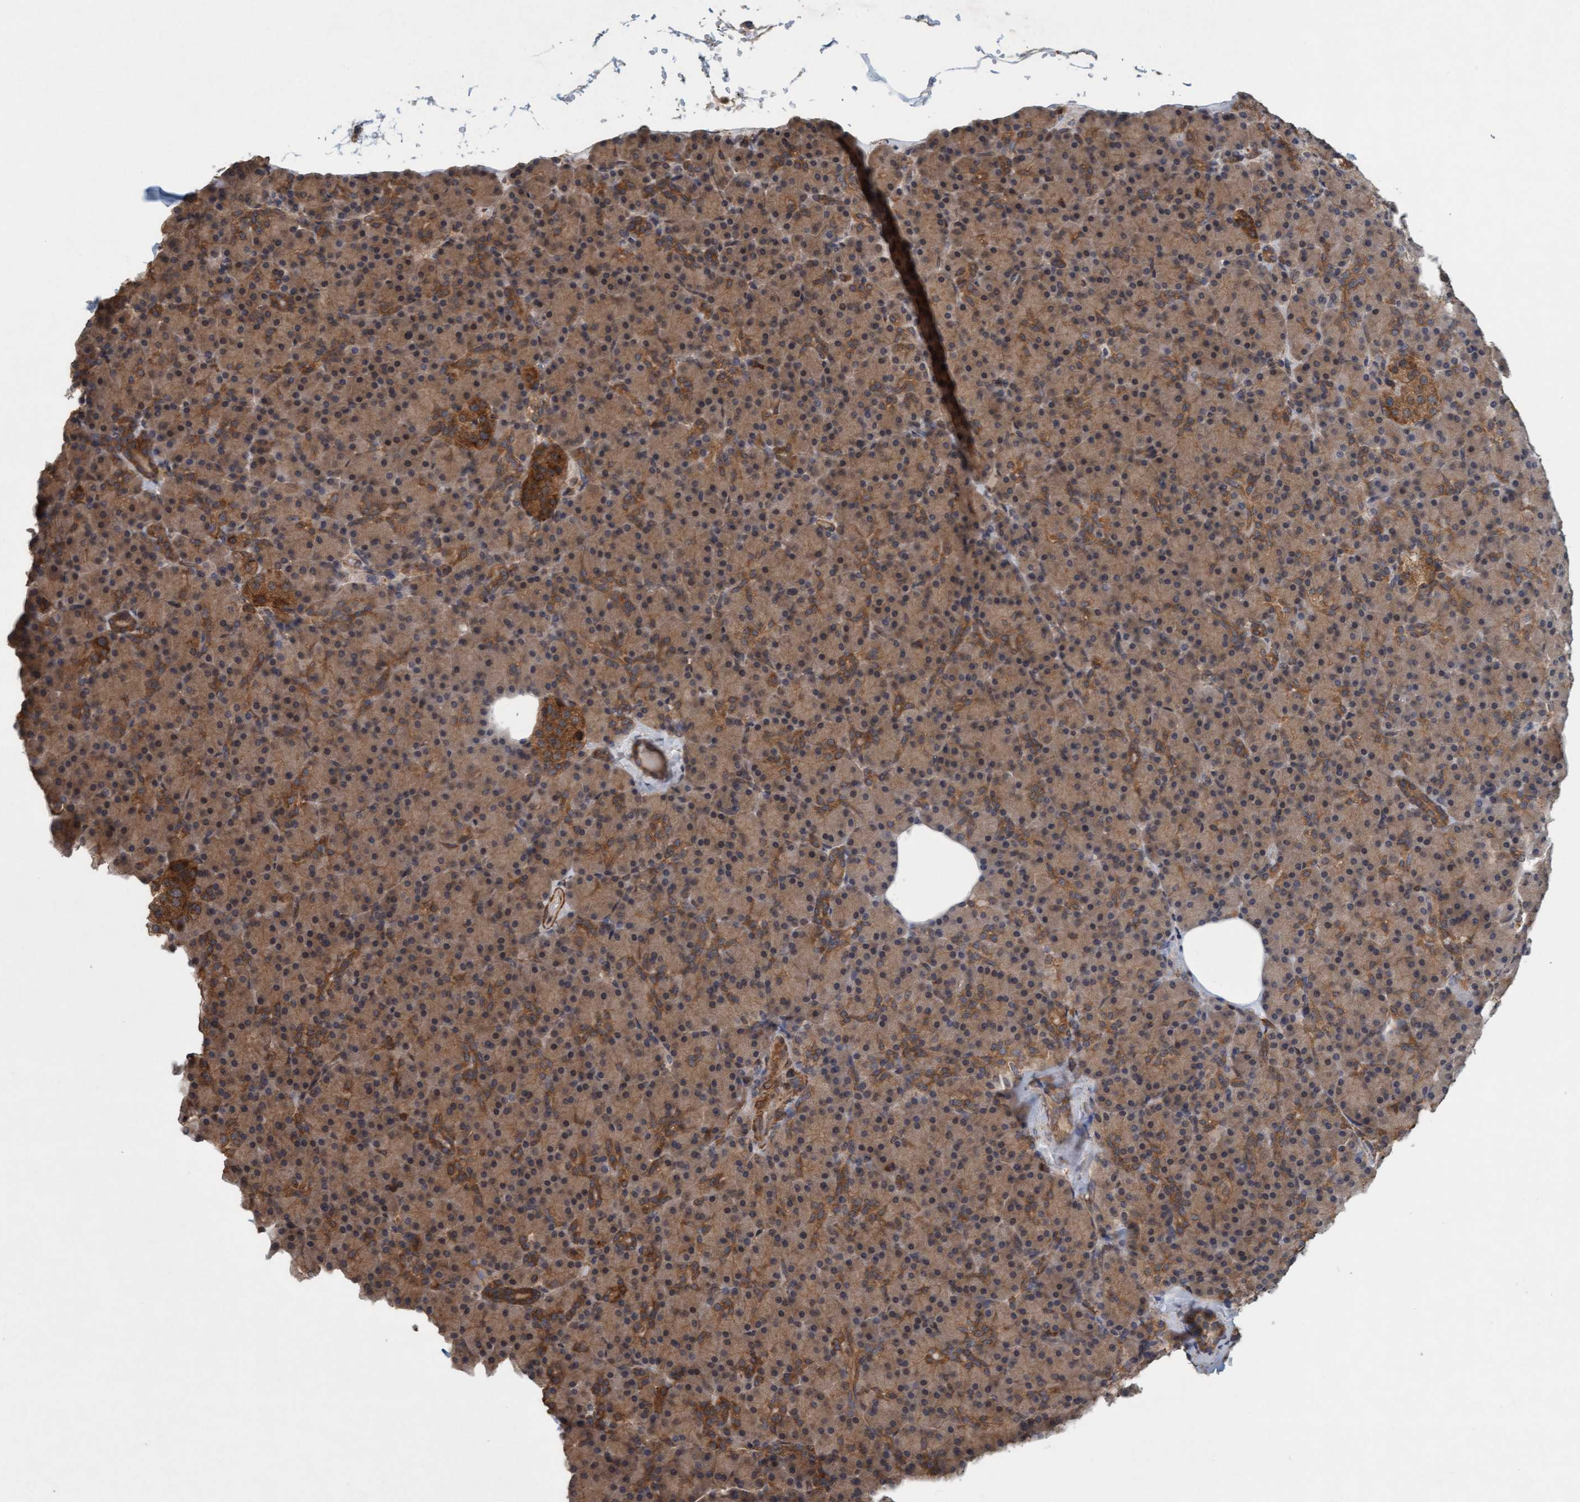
{"staining": {"intensity": "moderate", "quantity": ">75%", "location": "cytoplasmic/membranous"}, "tissue": "pancreas", "cell_type": "Exocrine glandular cells", "image_type": "normal", "snomed": [{"axis": "morphology", "description": "Normal tissue, NOS"}, {"axis": "topography", "description": "Pancreas"}], "caption": "Pancreas stained for a protein (brown) demonstrates moderate cytoplasmic/membranous positive positivity in about >75% of exocrine glandular cells.", "gene": "FXR2", "patient": {"sex": "female", "age": 43}}